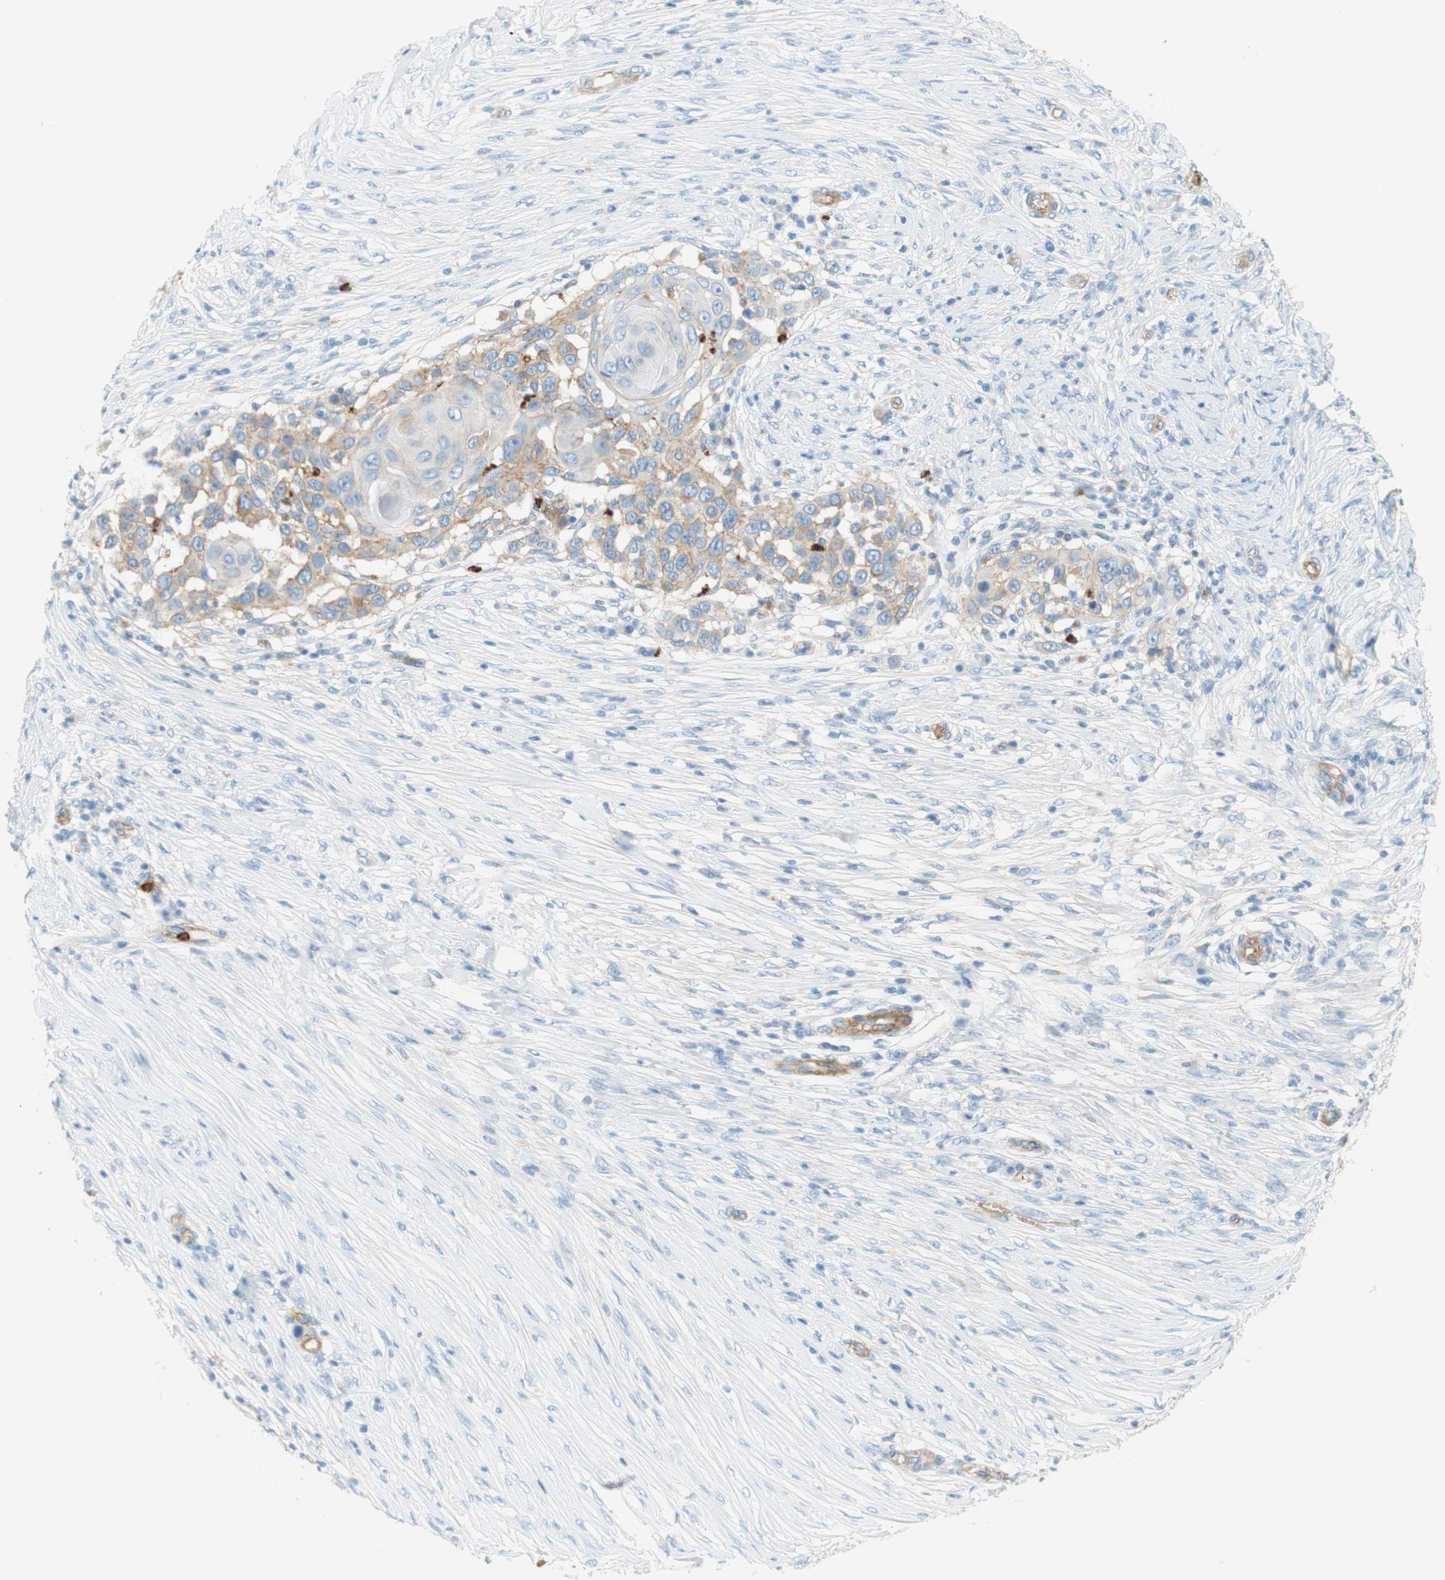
{"staining": {"intensity": "weak", "quantity": "<25%", "location": "cytoplasmic/membranous"}, "tissue": "skin cancer", "cell_type": "Tumor cells", "image_type": "cancer", "snomed": [{"axis": "morphology", "description": "Squamous cell carcinoma, NOS"}, {"axis": "topography", "description": "Skin"}], "caption": "The micrograph shows no staining of tumor cells in skin squamous cell carcinoma.", "gene": "STOM", "patient": {"sex": "female", "age": 44}}